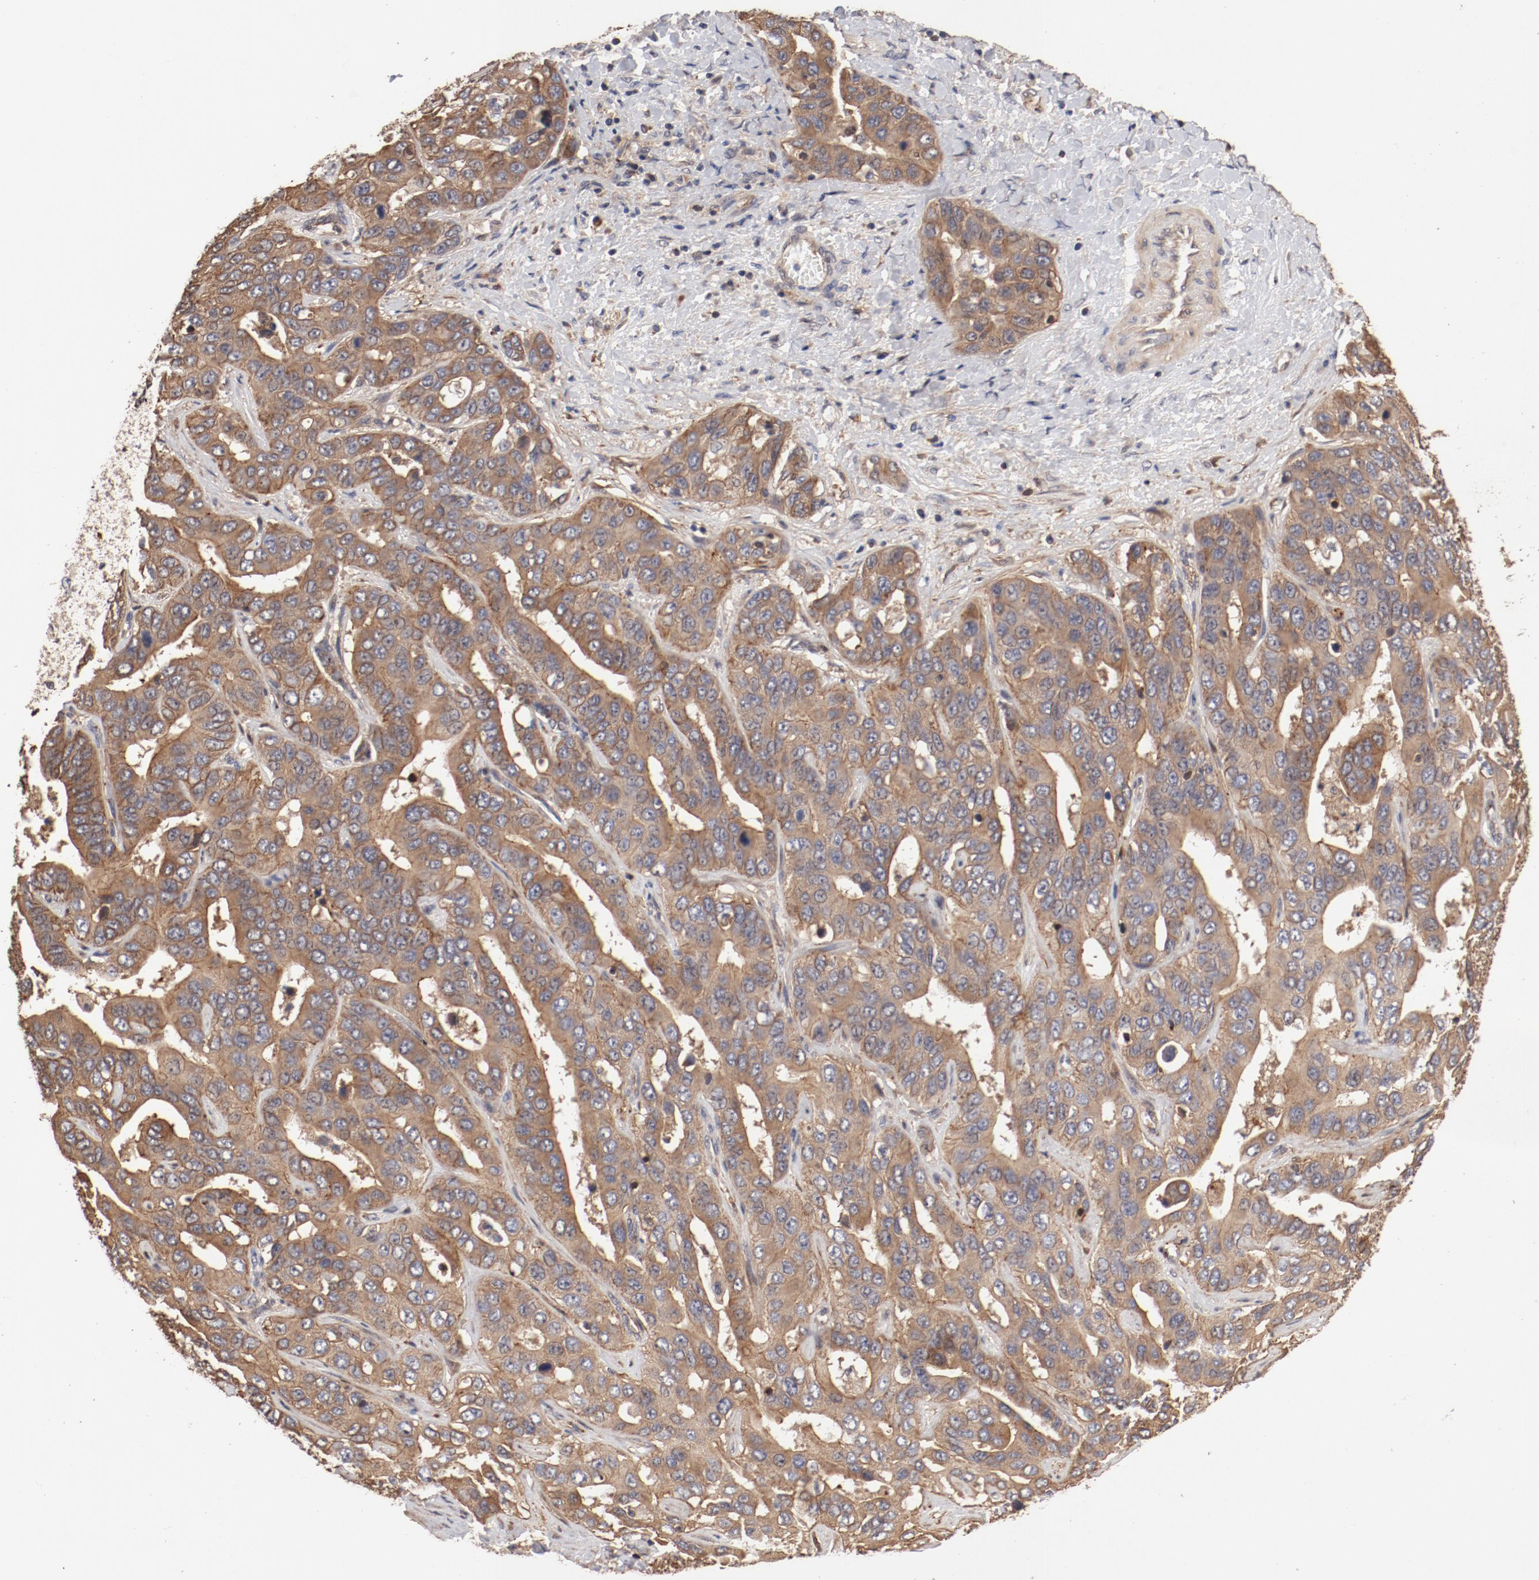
{"staining": {"intensity": "moderate", "quantity": ">75%", "location": "cytoplasmic/membranous"}, "tissue": "liver cancer", "cell_type": "Tumor cells", "image_type": "cancer", "snomed": [{"axis": "morphology", "description": "Cholangiocarcinoma"}, {"axis": "topography", "description": "Liver"}], "caption": "IHC of liver cancer demonstrates medium levels of moderate cytoplasmic/membranous staining in about >75% of tumor cells. The staining was performed using DAB (3,3'-diaminobenzidine) to visualize the protein expression in brown, while the nuclei were stained in blue with hematoxylin (Magnification: 20x).", "gene": "GUF1", "patient": {"sex": "female", "age": 52}}